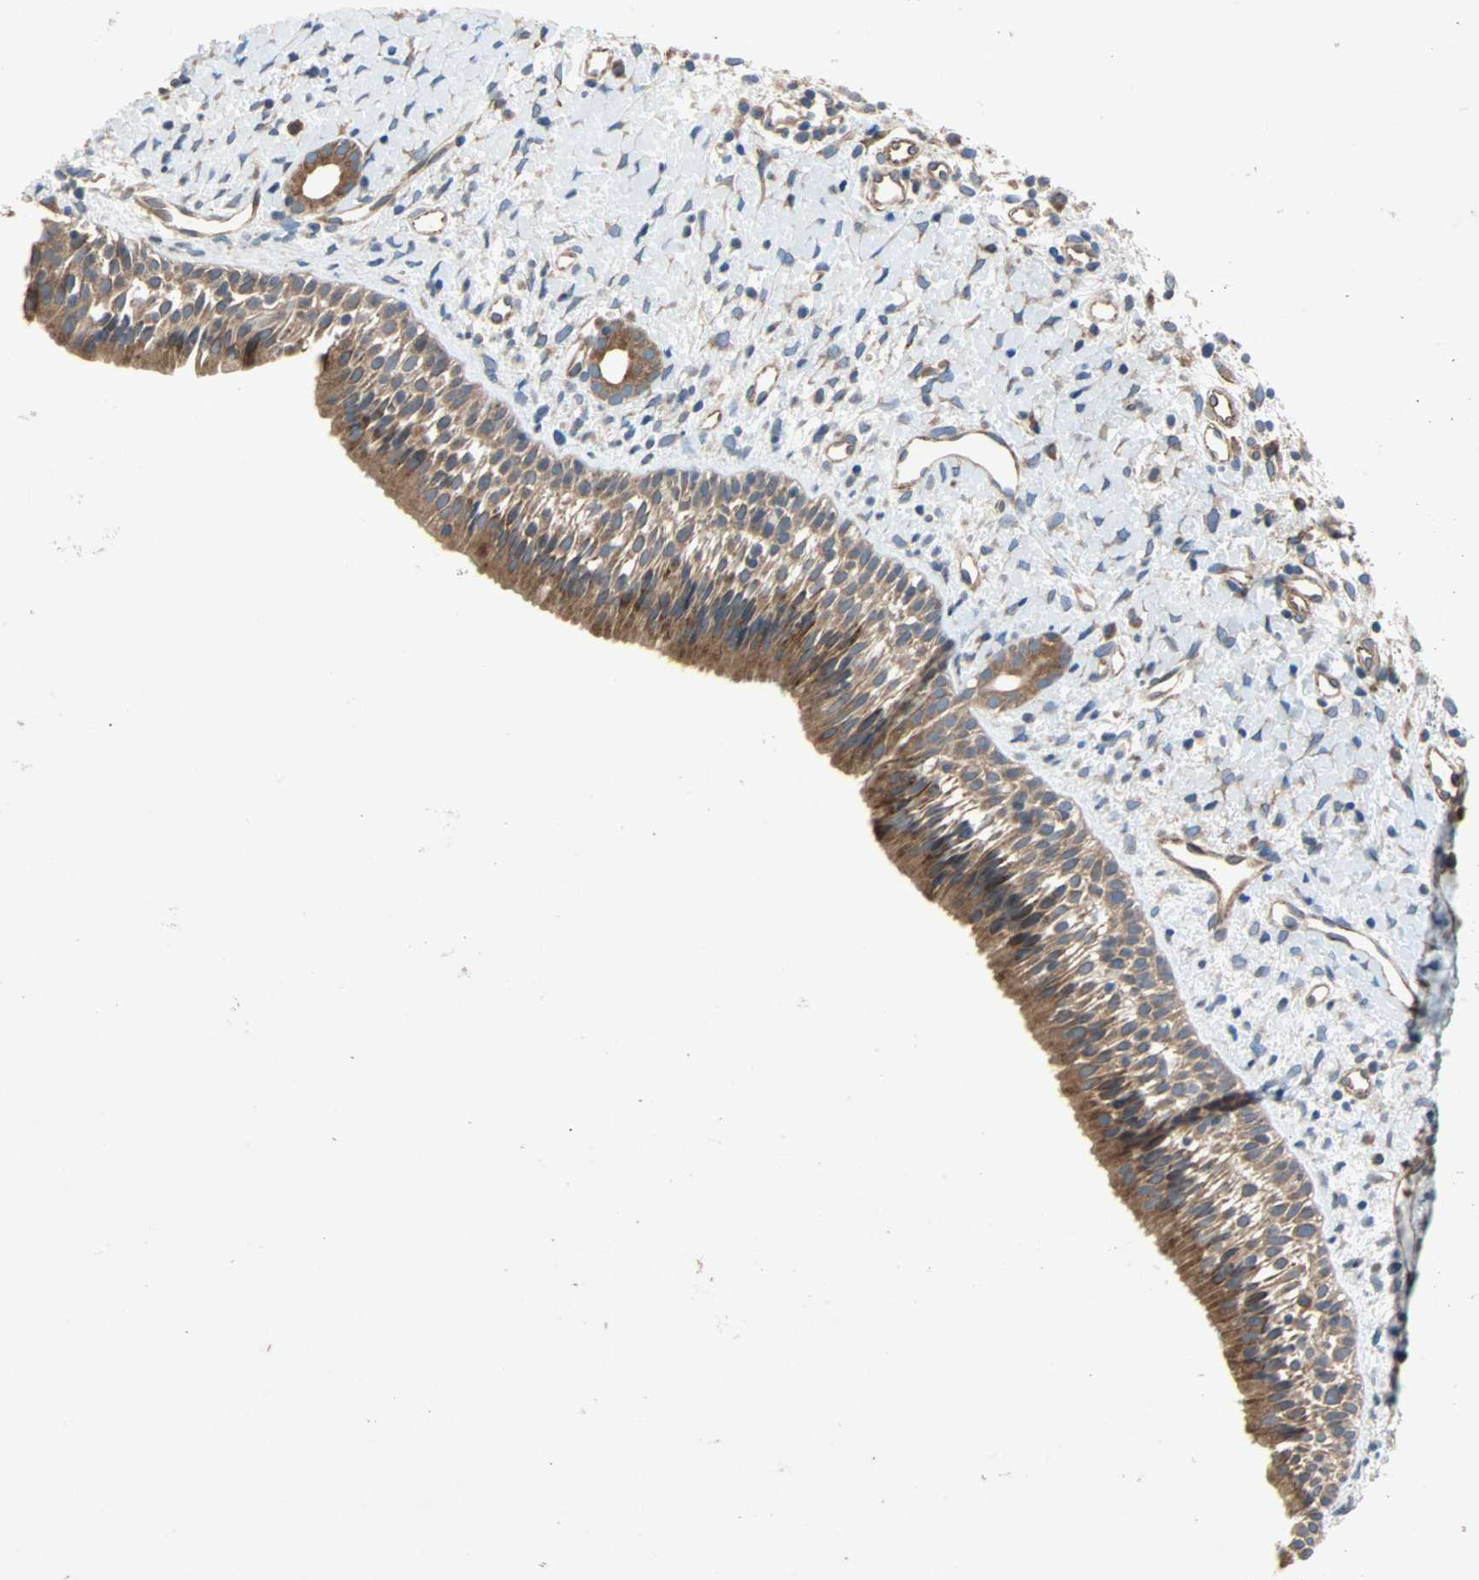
{"staining": {"intensity": "moderate", "quantity": ">75%", "location": "cytoplasmic/membranous"}, "tissue": "nasopharynx", "cell_type": "Respiratory epithelial cells", "image_type": "normal", "snomed": [{"axis": "morphology", "description": "Normal tissue, NOS"}, {"axis": "topography", "description": "Nasopharynx"}], "caption": "A histopathology image showing moderate cytoplasmic/membranous positivity in approximately >75% of respiratory epithelial cells in normal nasopharynx, as visualized by brown immunohistochemical staining.", "gene": "XYLT1", "patient": {"sex": "male", "age": 22}}